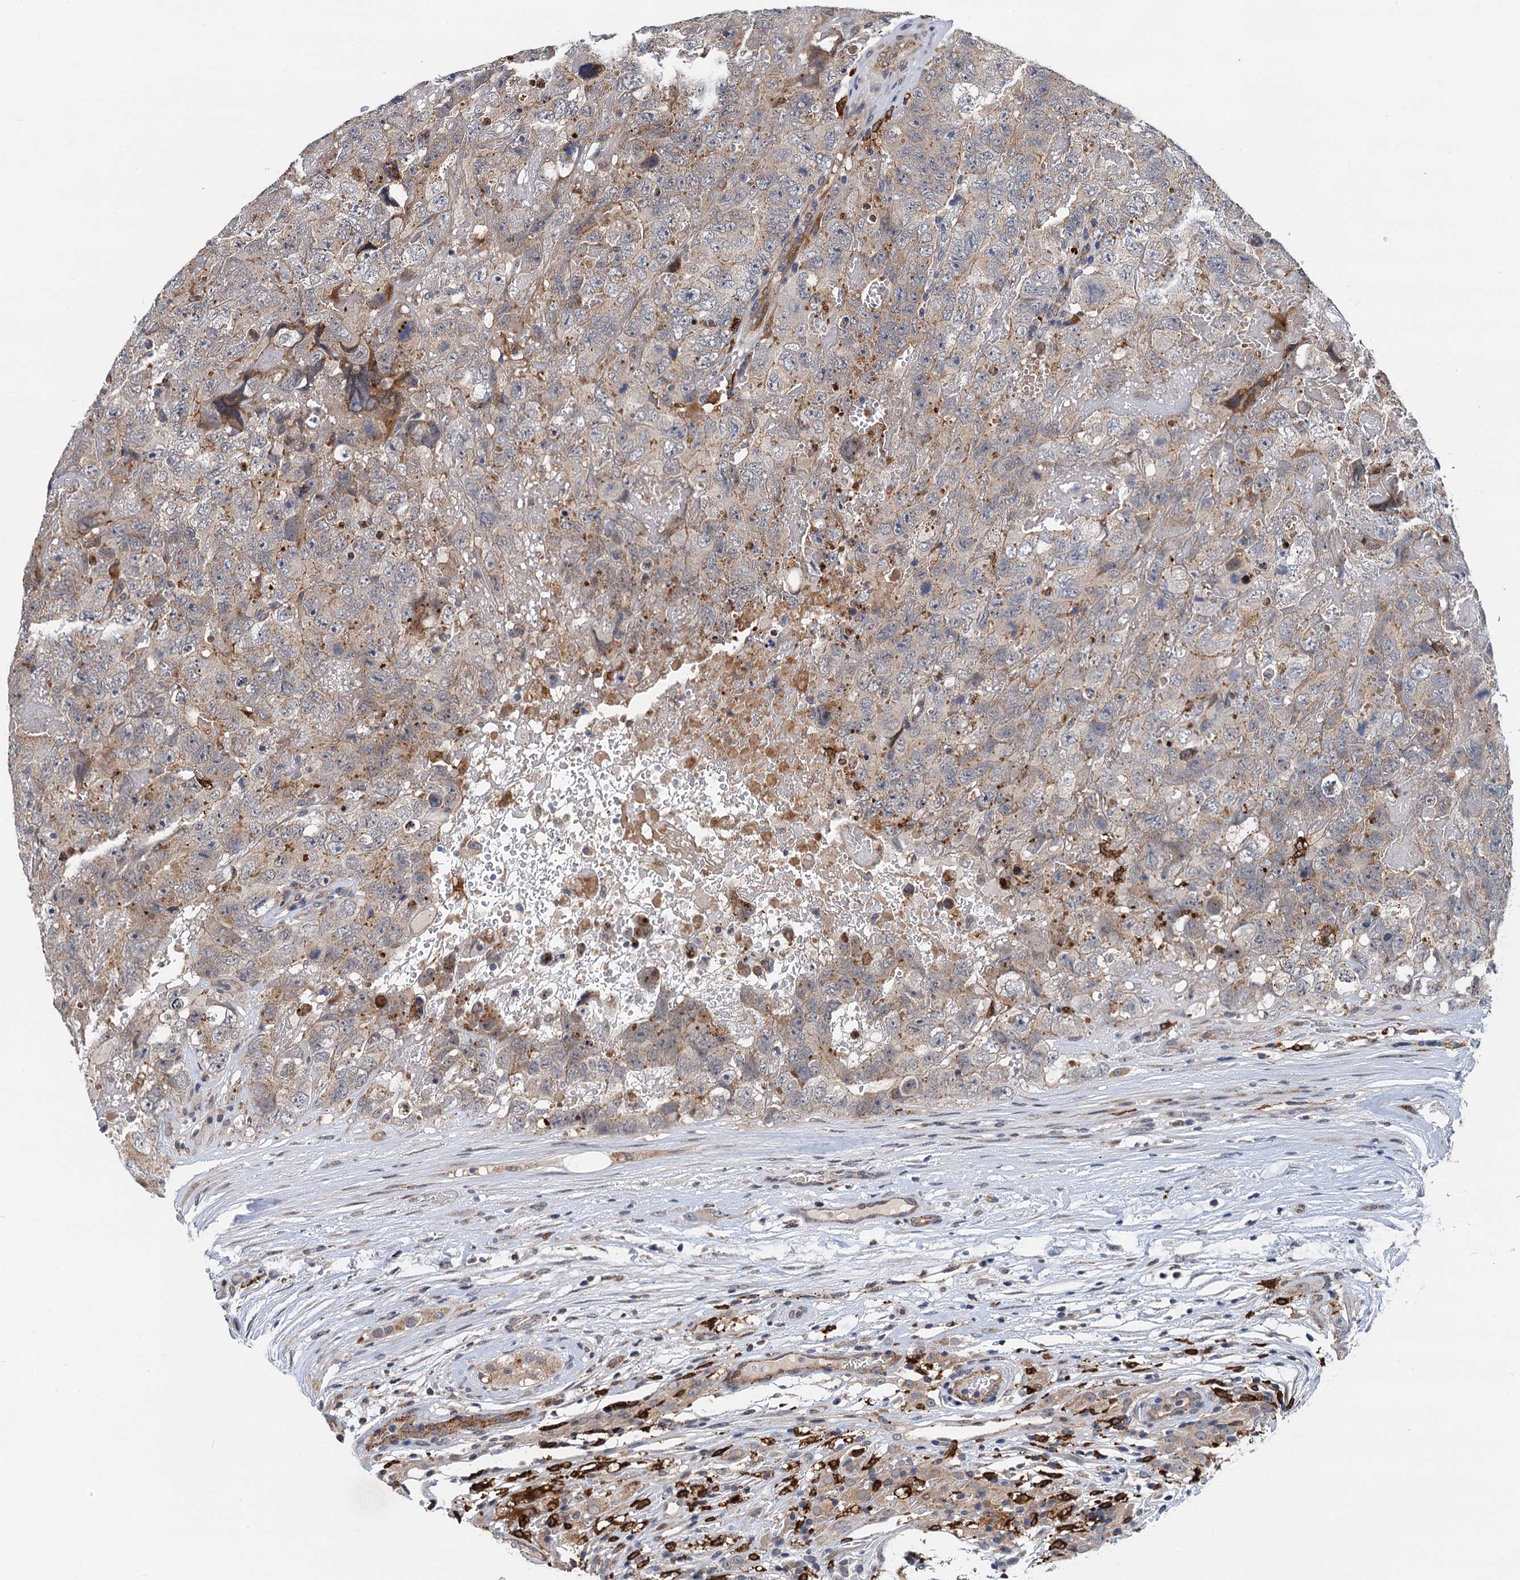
{"staining": {"intensity": "moderate", "quantity": "<25%", "location": "cytoplasmic/membranous"}, "tissue": "testis cancer", "cell_type": "Tumor cells", "image_type": "cancer", "snomed": [{"axis": "morphology", "description": "Carcinoma, Embryonal, NOS"}, {"axis": "topography", "description": "Testis"}], "caption": "IHC staining of testis cancer (embryonal carcinoma), which displays low levels of moderate cytoplasmic/membranous staining in about <25% of tumor cells indicating moderate cytoplasmic/membranous protein expression. The staining was performed using DAB (brown) for protein detection and nuclei were counterstained in hematoxylin (blue).", "gene": "NLRP10", "patient": {"sex": "male", "age": 45}}